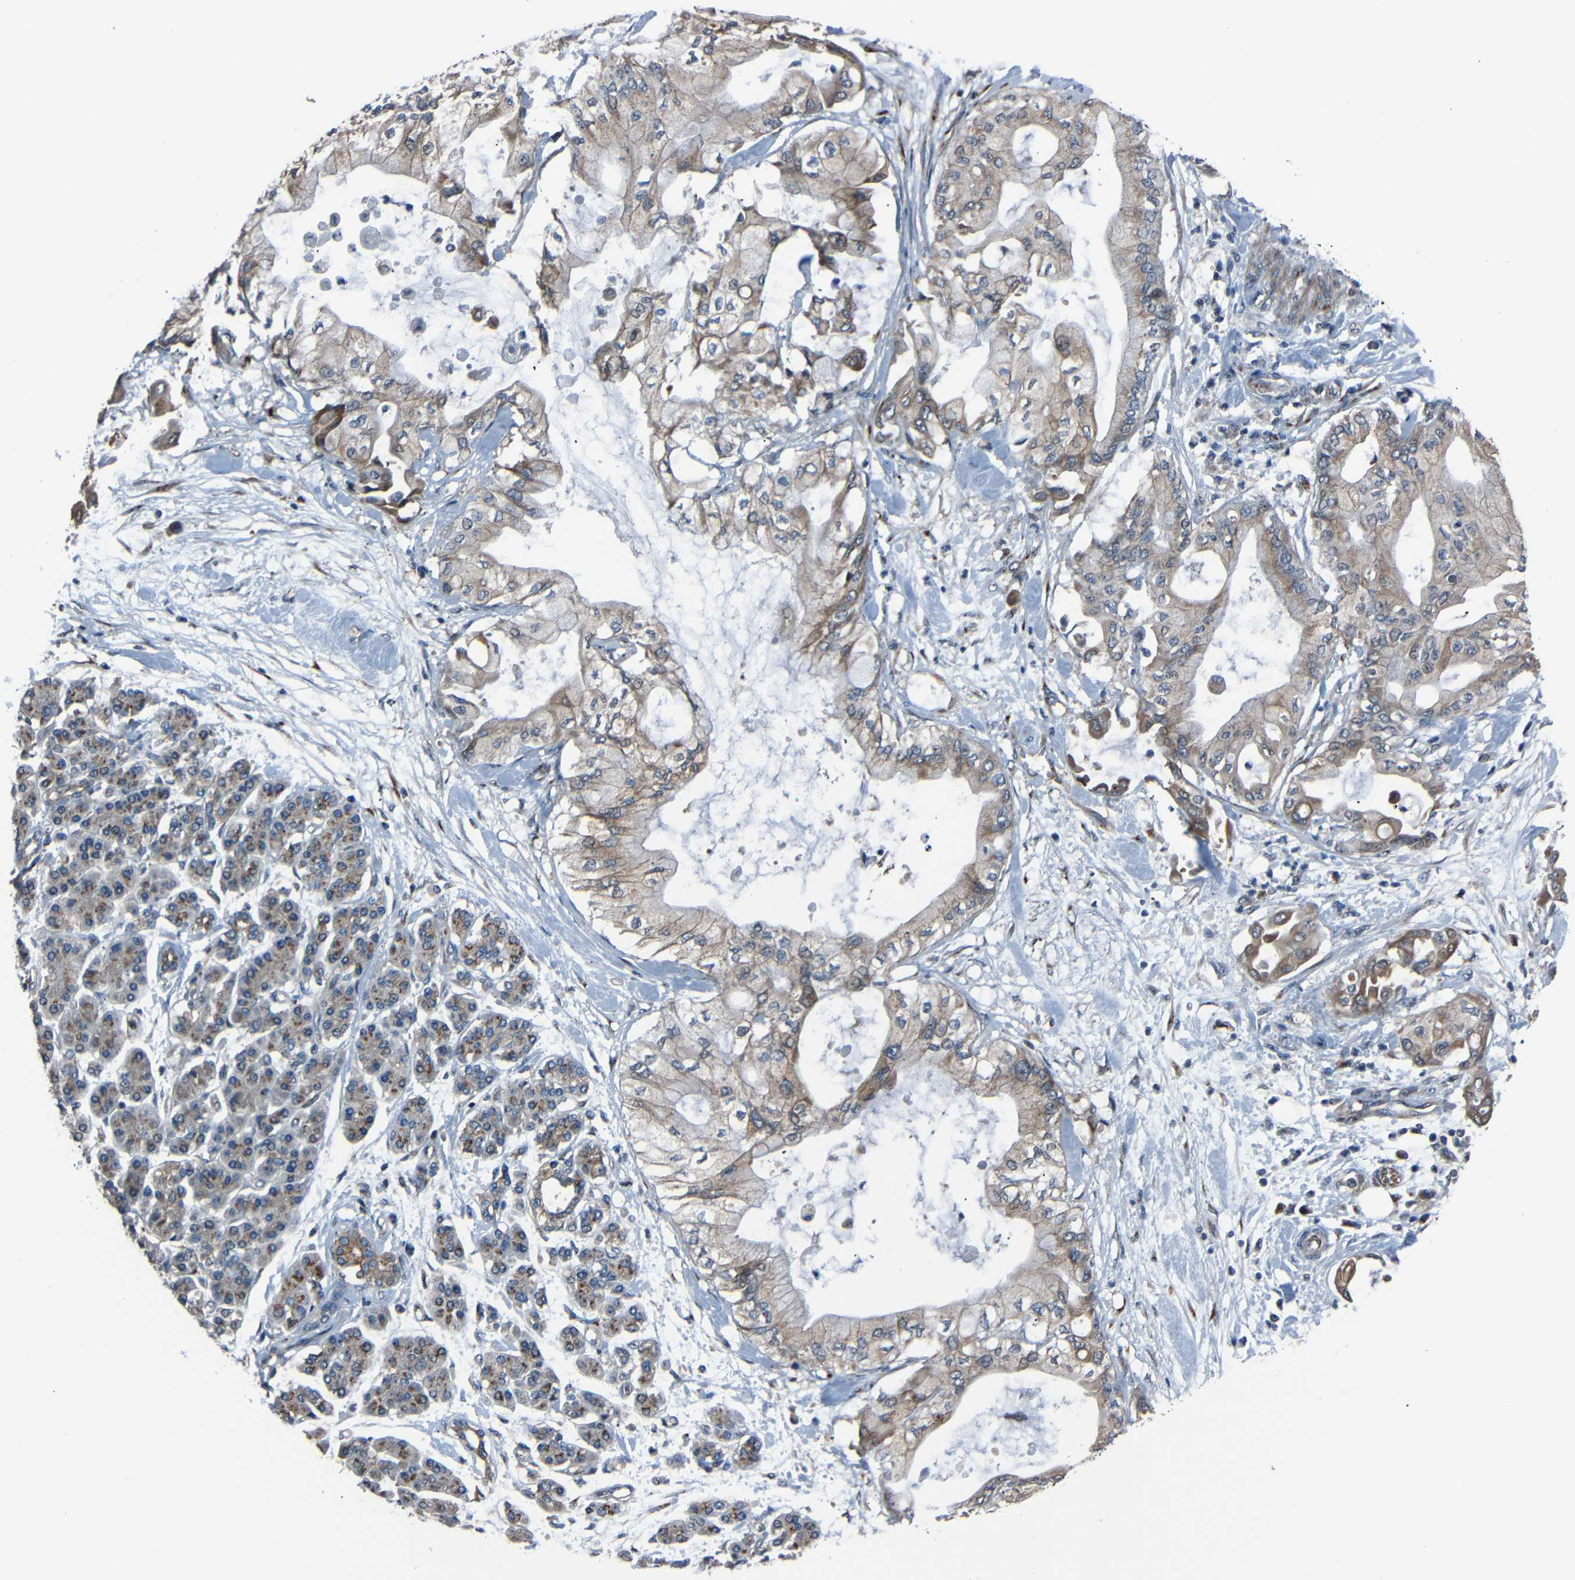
{"staining": {"intensity": "moderate", "quantity": "25%-75%", "location": "cytoplasmic/membranous"}, "tissue": "pancreatic cancer", "cell_type": "Tumor cells", "image_type": "cancer", "snomed": [{"axis": "morphology", "description": "Adenocarcinoma, NOS"}, {"axis": "morphology", "description": "Adenocarcinoma, metastatic, NOS"}, {"axis": "topography", "description": "Lymph node"}, {"axis": "topography", "description": "Pancreas"}, {"axis": "topography", "description": "Duodenum"}], "caption": "Moderate cytoplasmic/membranous expression for a protein is identified in approximately 25%-75% of tumor cells of pancreatic cancer (metastatic adenocarcinoma) using IHC.", "gene": "AKAP9", "patient": {"sex": "female", "age": 64}}